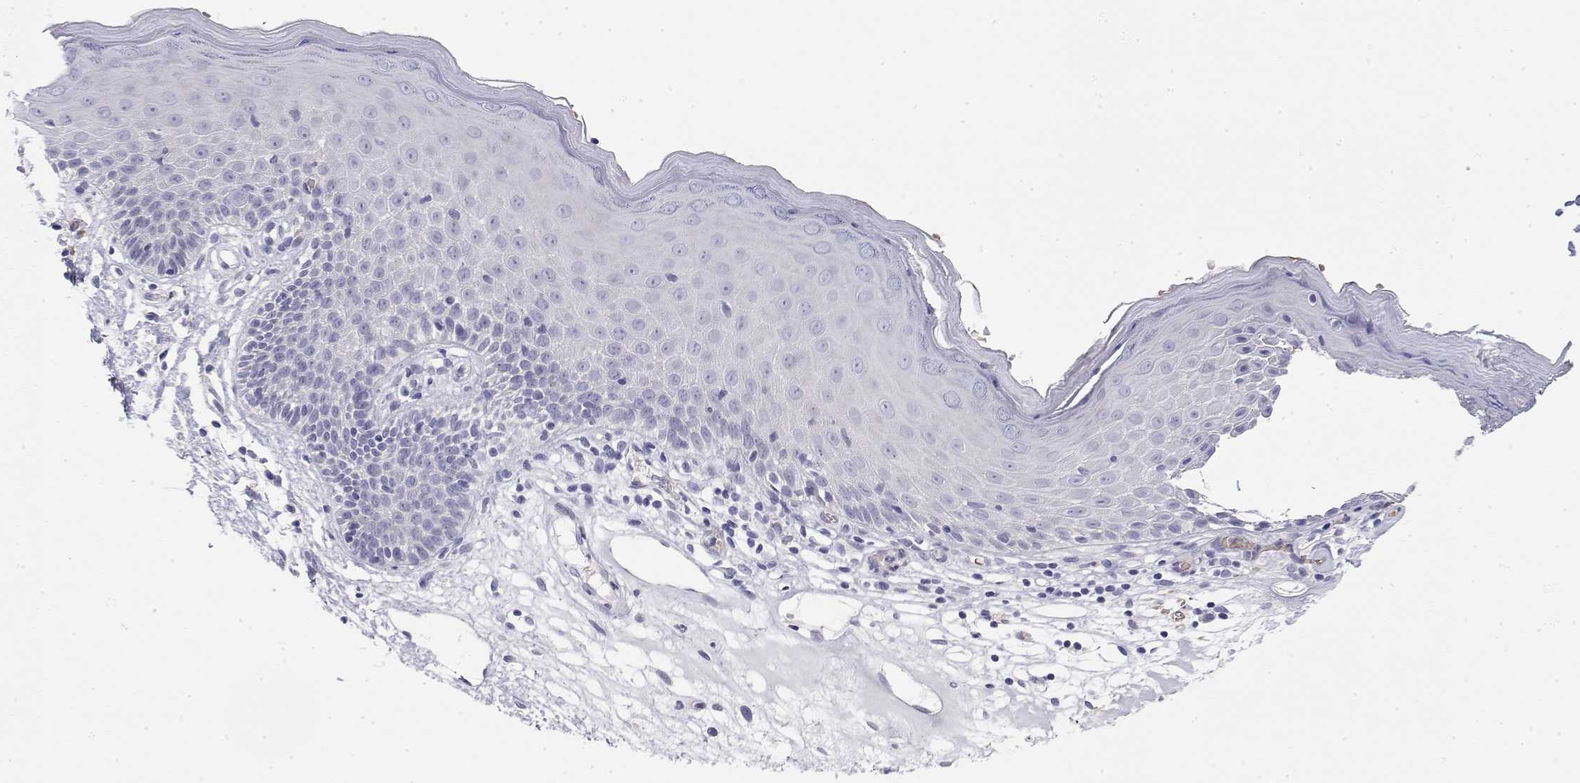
{"staining": {"intensity": "negative", "quantity": "none", "location": "none"}, "tissue": "skin", "cell_type": "Epidermal cells", "image_type": "normal", "snomed": [{"axis": "morphology", "description": "Normal tissue, NOS"}, {"axis": "topography", "description": "Vulva"}], "caption": "Immunohistochemical staining of unremarkable skin demonstrates no significant positivity in epidermal cells. (DAB (3,3'-diaminobenzidine) immunohistochemistry (IHC) visualized using brightfield microscopy, high magnification).", "gene": "MISP", "patient": {"sex": "female", "age": 68}}